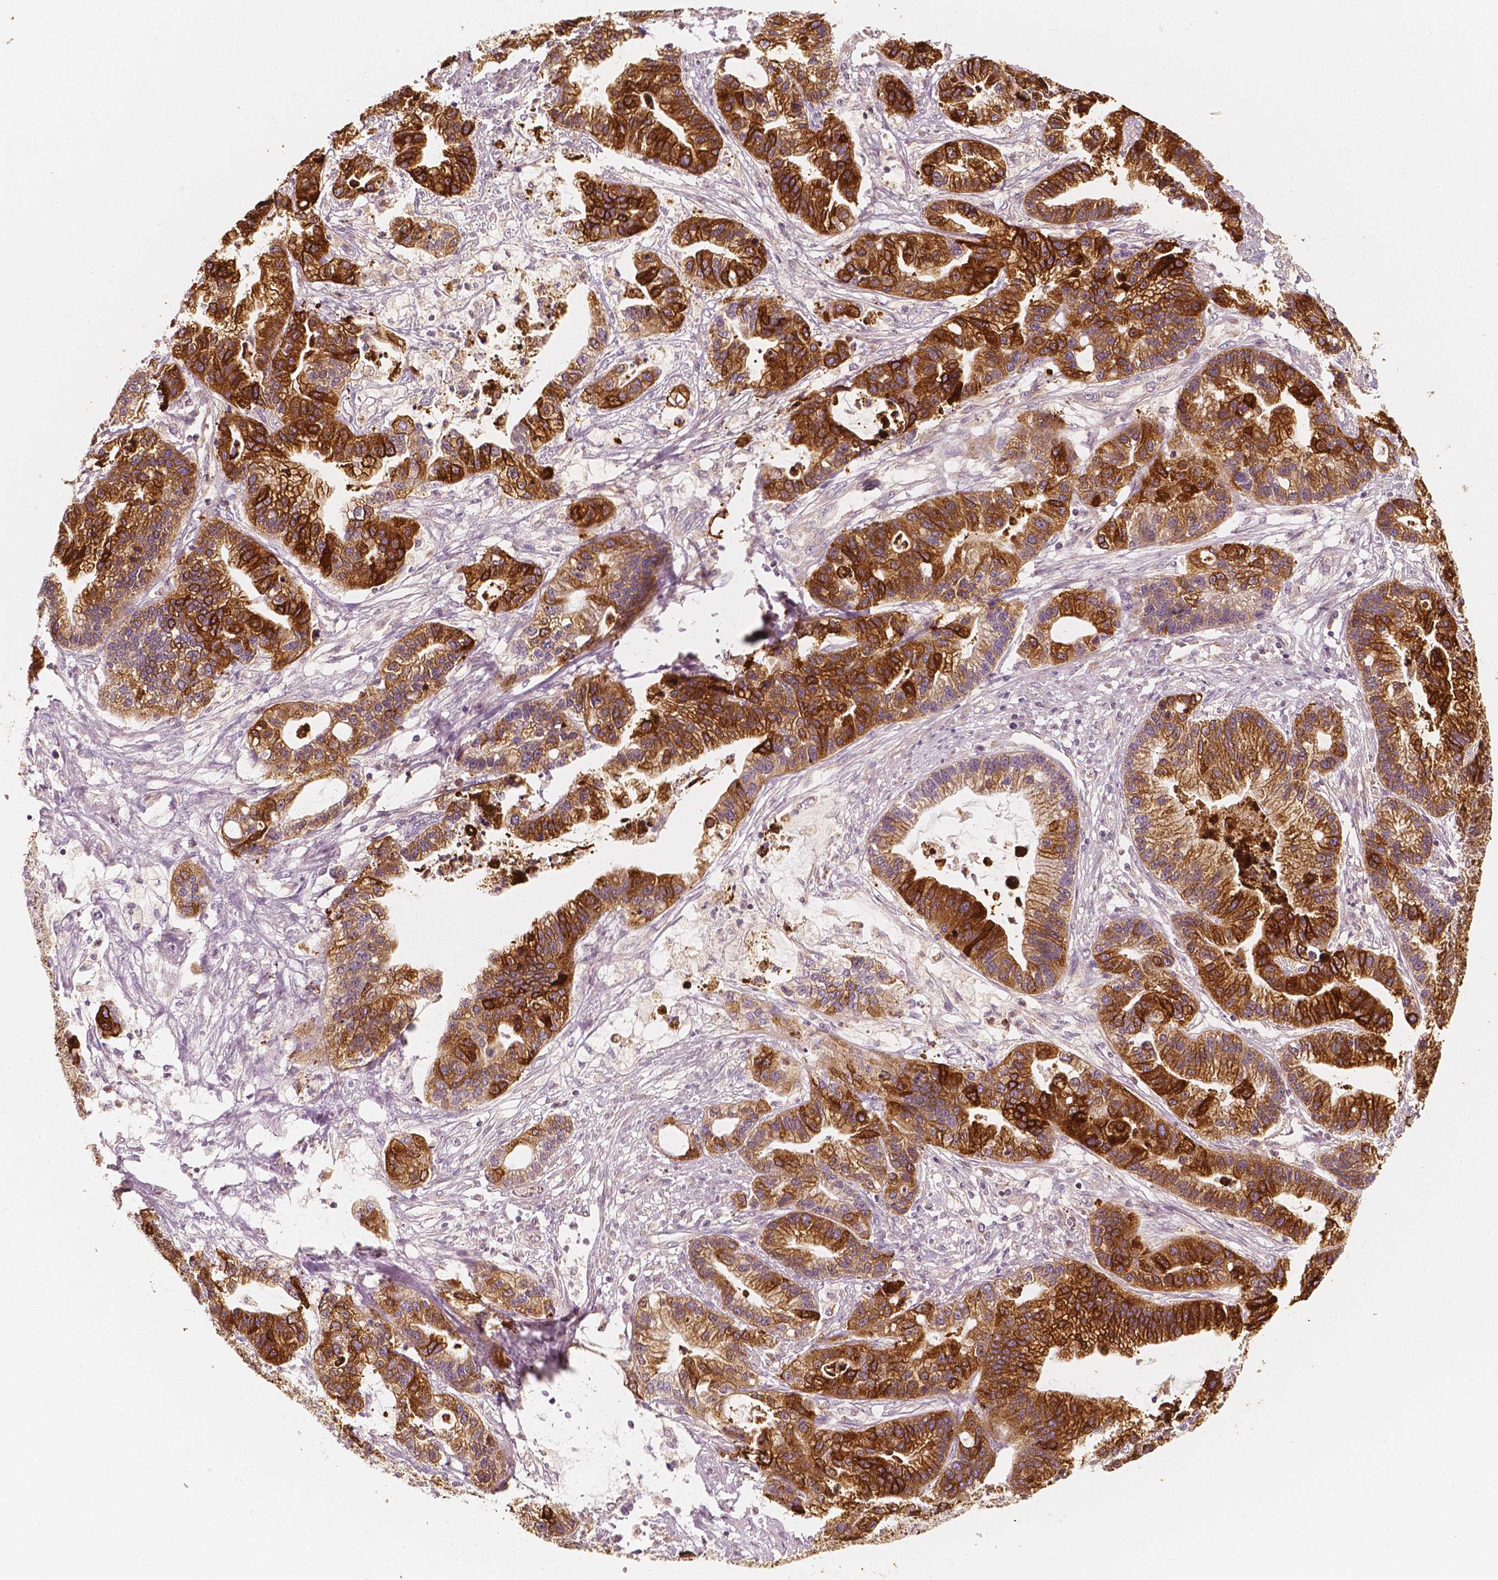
{"staining": {"intensity": "strong", "quantity": ">75%", "location": "cytoplasmic/membranous"}, "tissue": "stomach cancer", "cell_type": "Tumor cells", "image_type": "cancer", "snomed": [{"axis": "morphology", "description": "Adenocarcinoma, NOS"}, {"axis": "topography", "description": "Stomach"}], "caption": "Stomach cancer (adenocarcinoma) tissue displays strong cytoplasmic/membranous positivity in approximately >75% of tumor cells (brown staining indicates protein expression, while blue staining denotes nuclei).", "gene": "SHPK", "patient": {"sex": "male", "age": 83}}